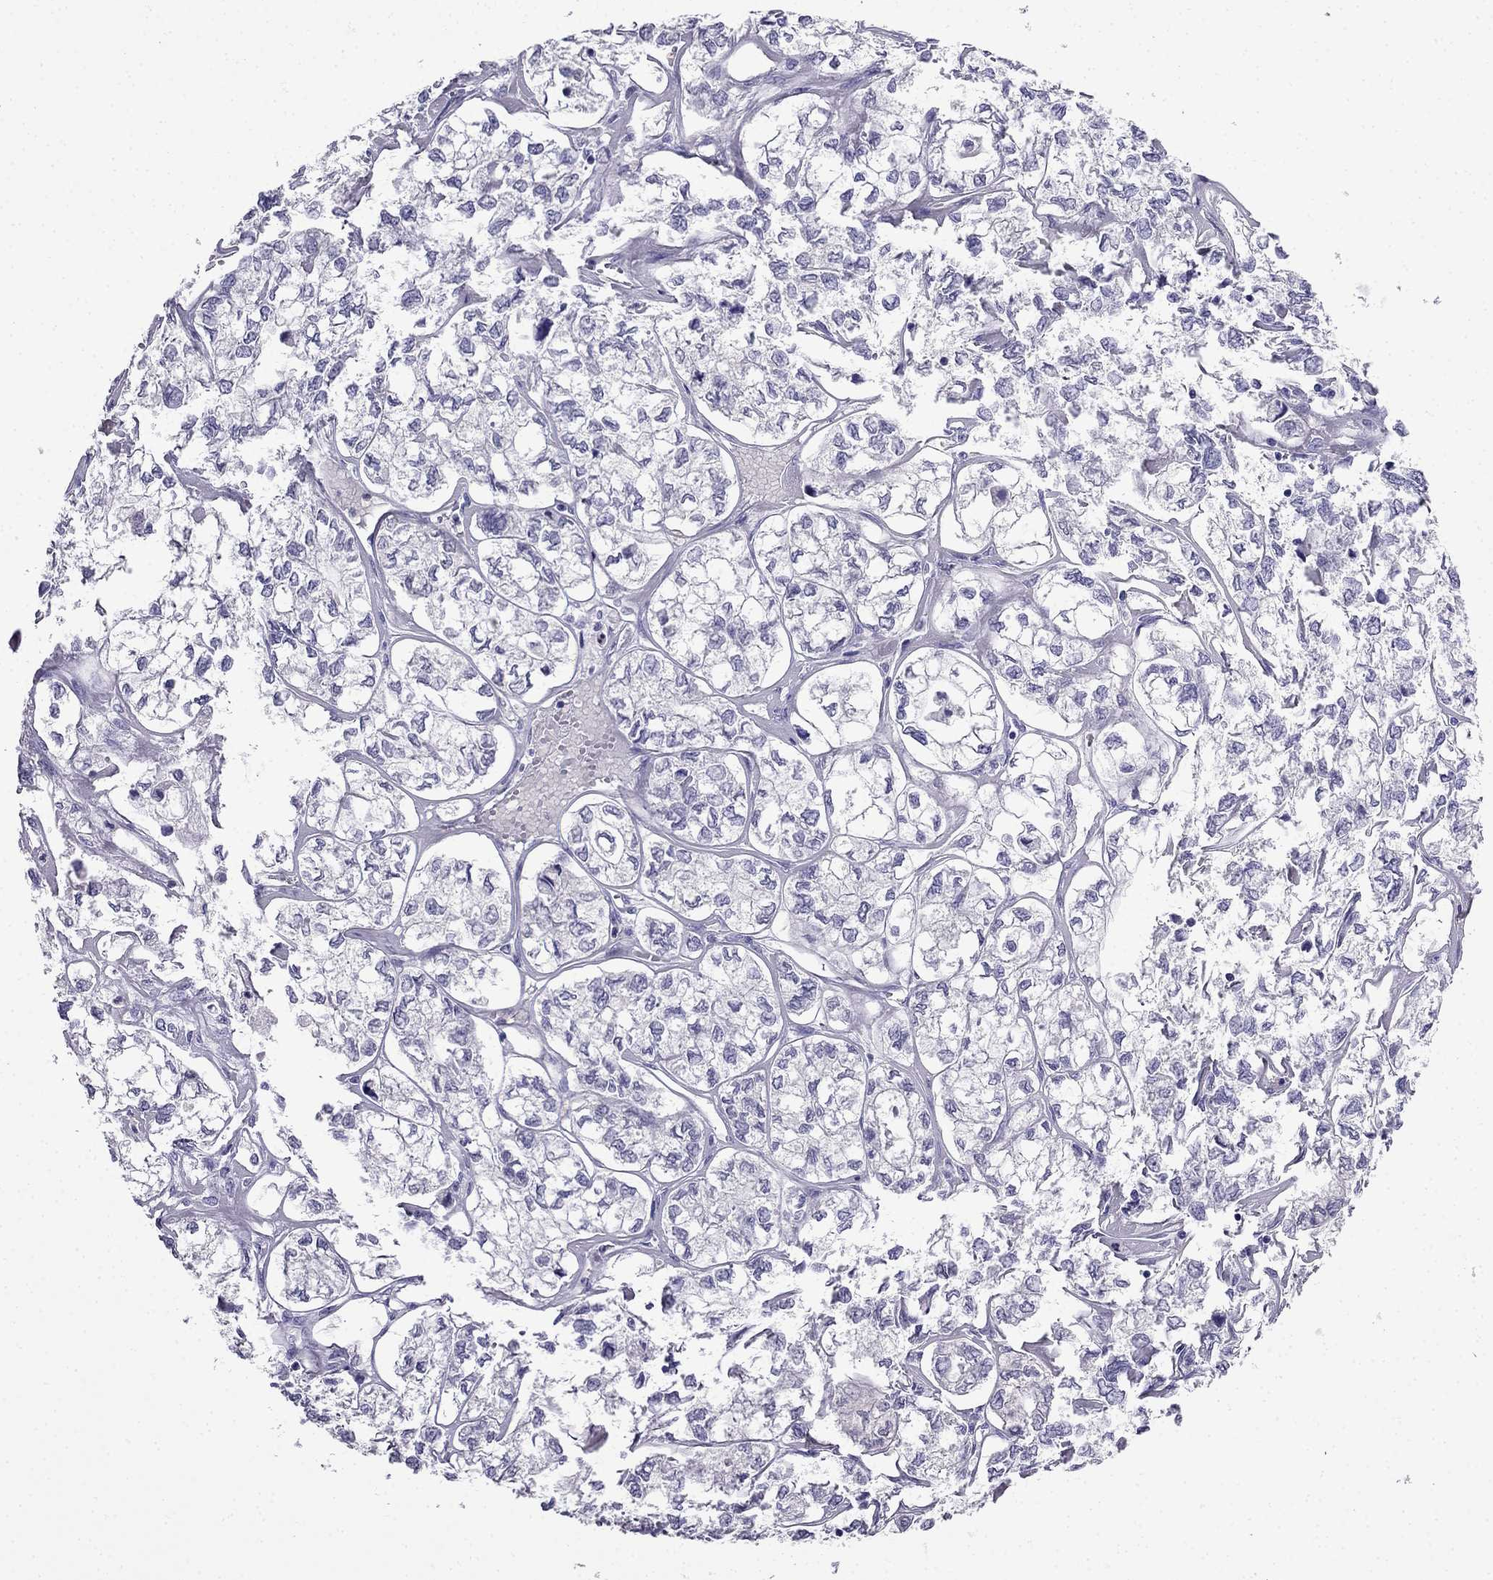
{"staining": {"intensity": "negative", "quantity": "none", "location": "none"}, "tissue": "ovarian cancer", "cell_type": "Tumor cells", "image_type": "cancer", "snomed": [{"axis": "morphology", "description": "Carcinoma, endometroid"}, {"axis": "topography", "description": "Ovary"}], "caption": "The photomicrograph displays no staining of tumor cells in ovarian cancer. (Brightfield microscopy of DAB IHC at high magnification).", "gene": "CDHR4", "patient": {"sex": "female", "age": 64}}